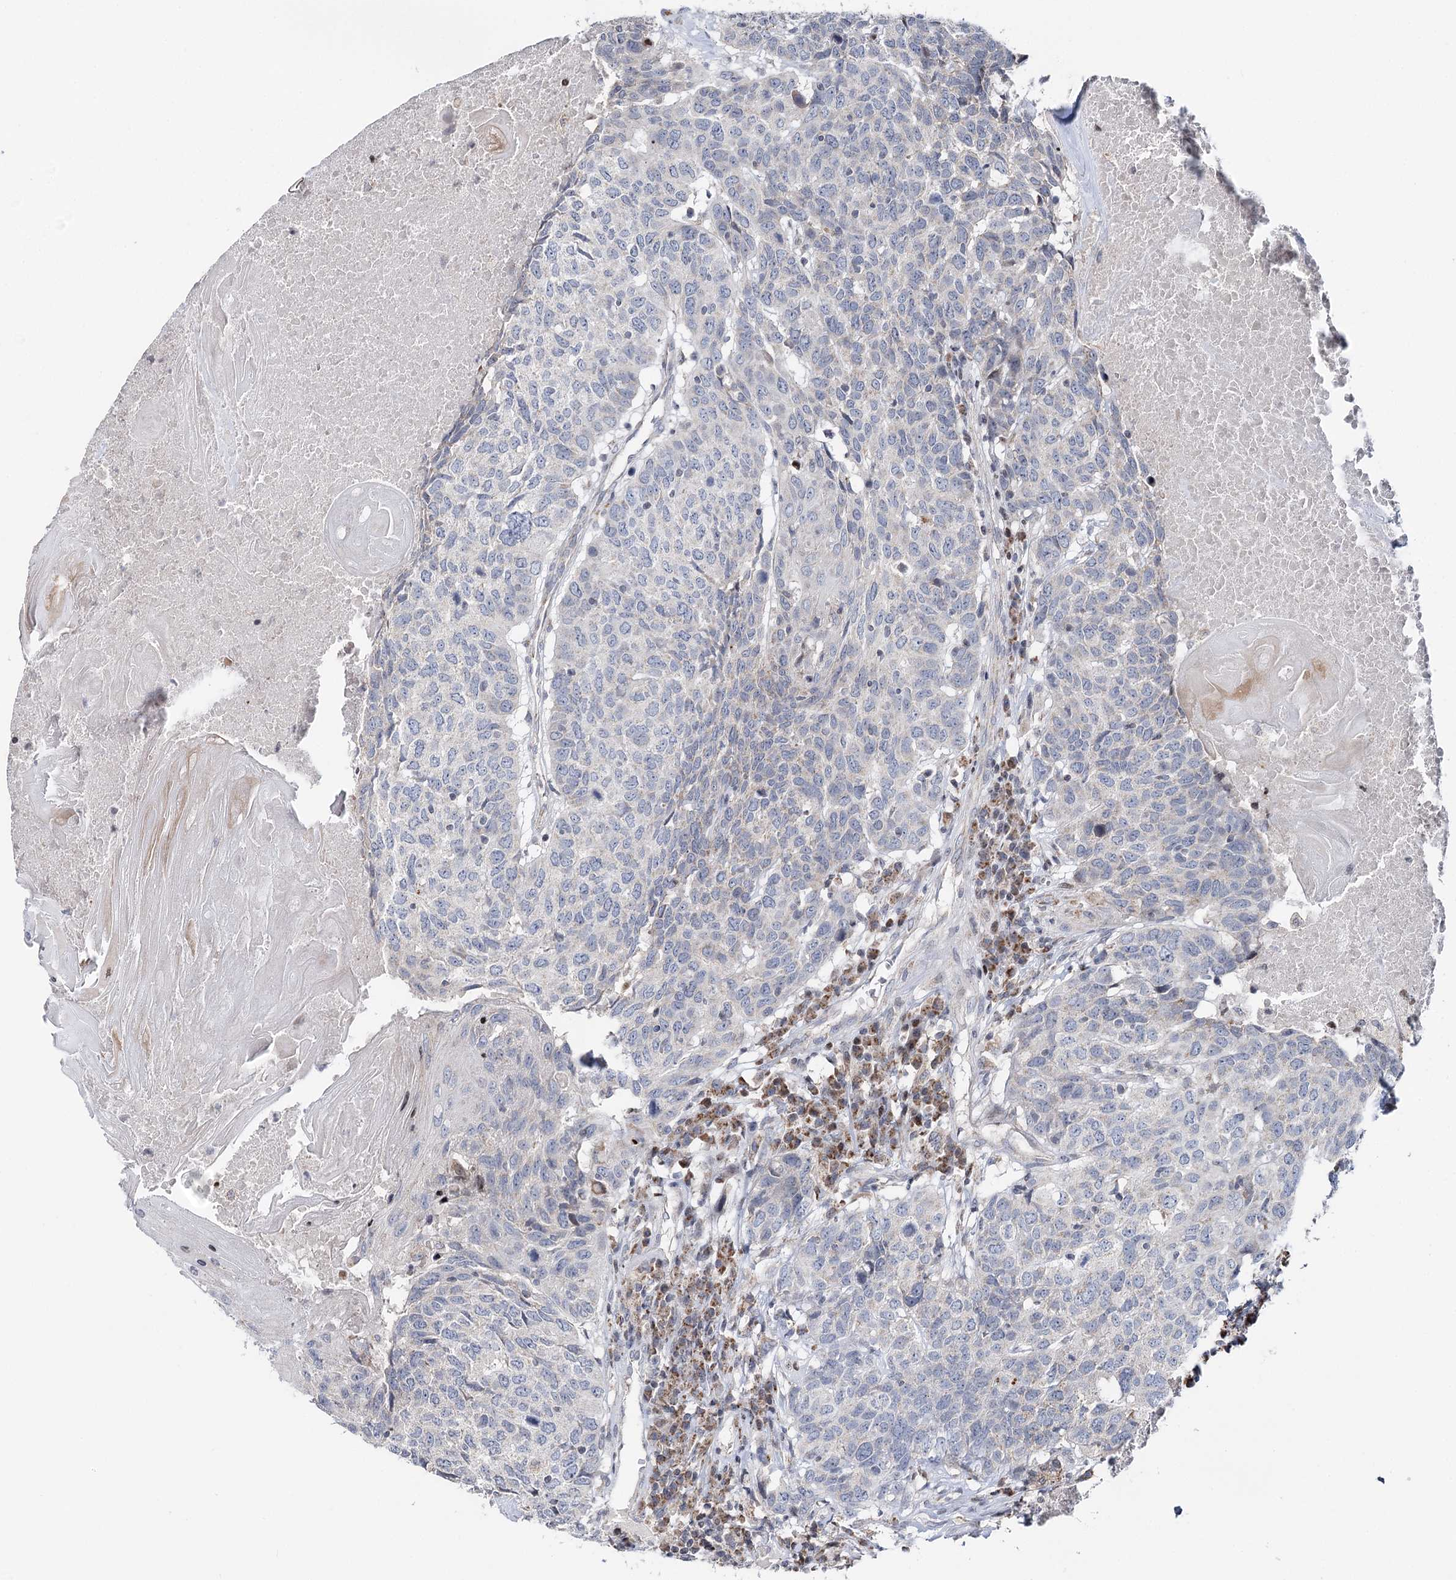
{"staining": {"intensity": "weak", "quantity": "<25%", "location": "cytoplasmic/membranous"}, "tissue": "head and neck cancer", "cell_type": "Tumor cells", "image_type": "cancer", "snomed": [{"axis": "morphology", "description": "Squamous cell carcinoma, NOS"}, {"axis": "topography", "description": "Head-Neck"}], "caption": "High power microscopy histopathology image of an IHC image of head and neck squamous cell carcinoma, revealing no significant expression in tumor cells.", "gene": "PTGR1", "patient": {"sex": "male", "age": 66}}